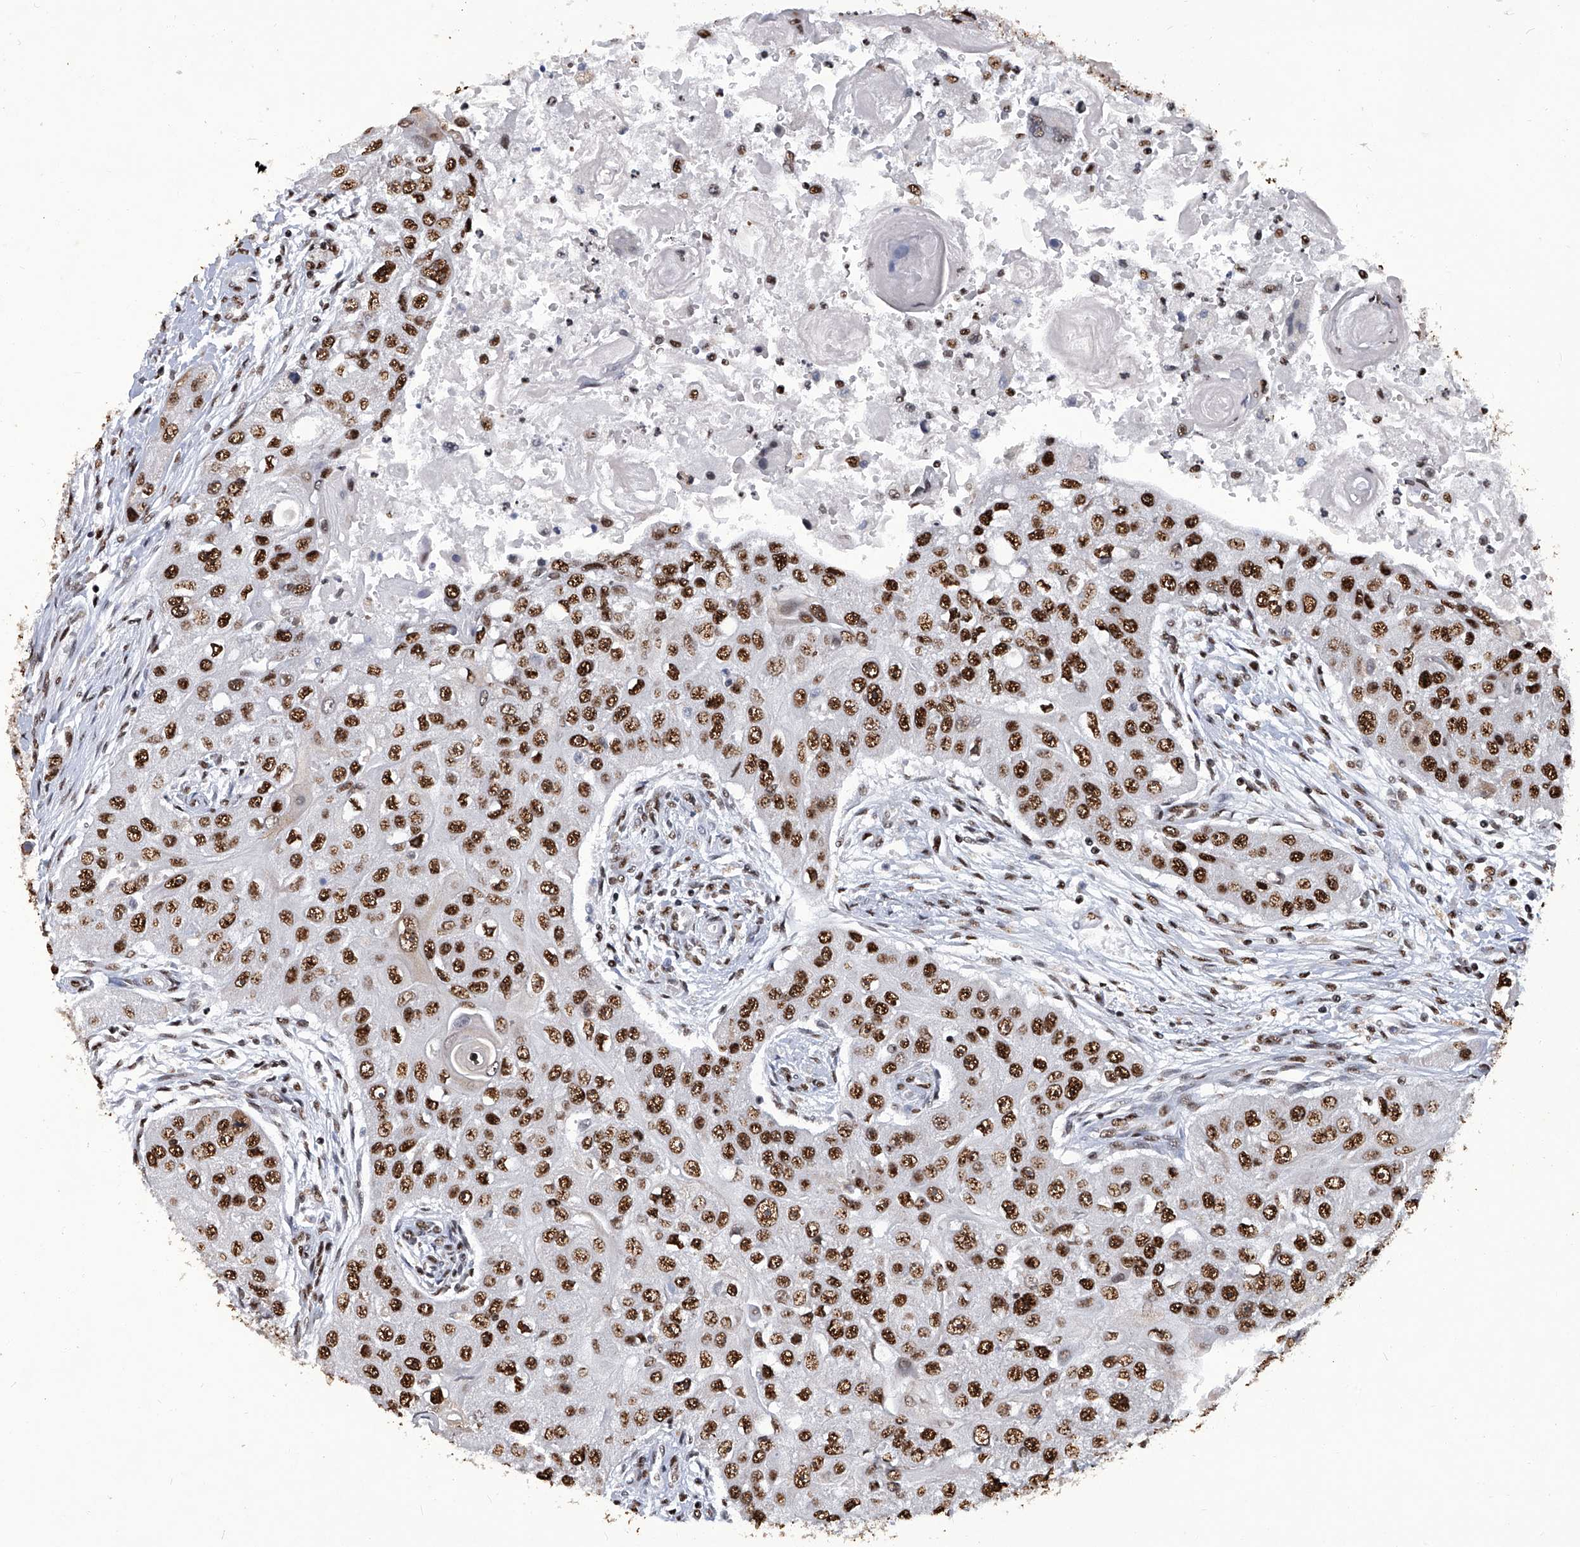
{"staining": {"intensity": "strong", "quantity": ">75%", "location": "nuclear"}, "tissue": "head and neck cancer", "cell_type": "Tumor cells", "image_type": "cancer", "snomed": [{"axis": "morphology", "description": "Normal tissue, NOS"}, {"axis": "morphology", "description": "Squamous cell carcinoma, NOS"}, {"axis": "topography", "description": "Skeletal muscle"}, {"axis": "topography", "description": "Head-Neck"}], "caption": "Protein expression by IHC displays strong nuclear positivity in about >75% of tumor cells in head and neck squamous cell carcinoma. (IHC, brightfield microscopy, high magnification).", "gene": "HBP1", "patient": {"sex": "male", "age": 51}}